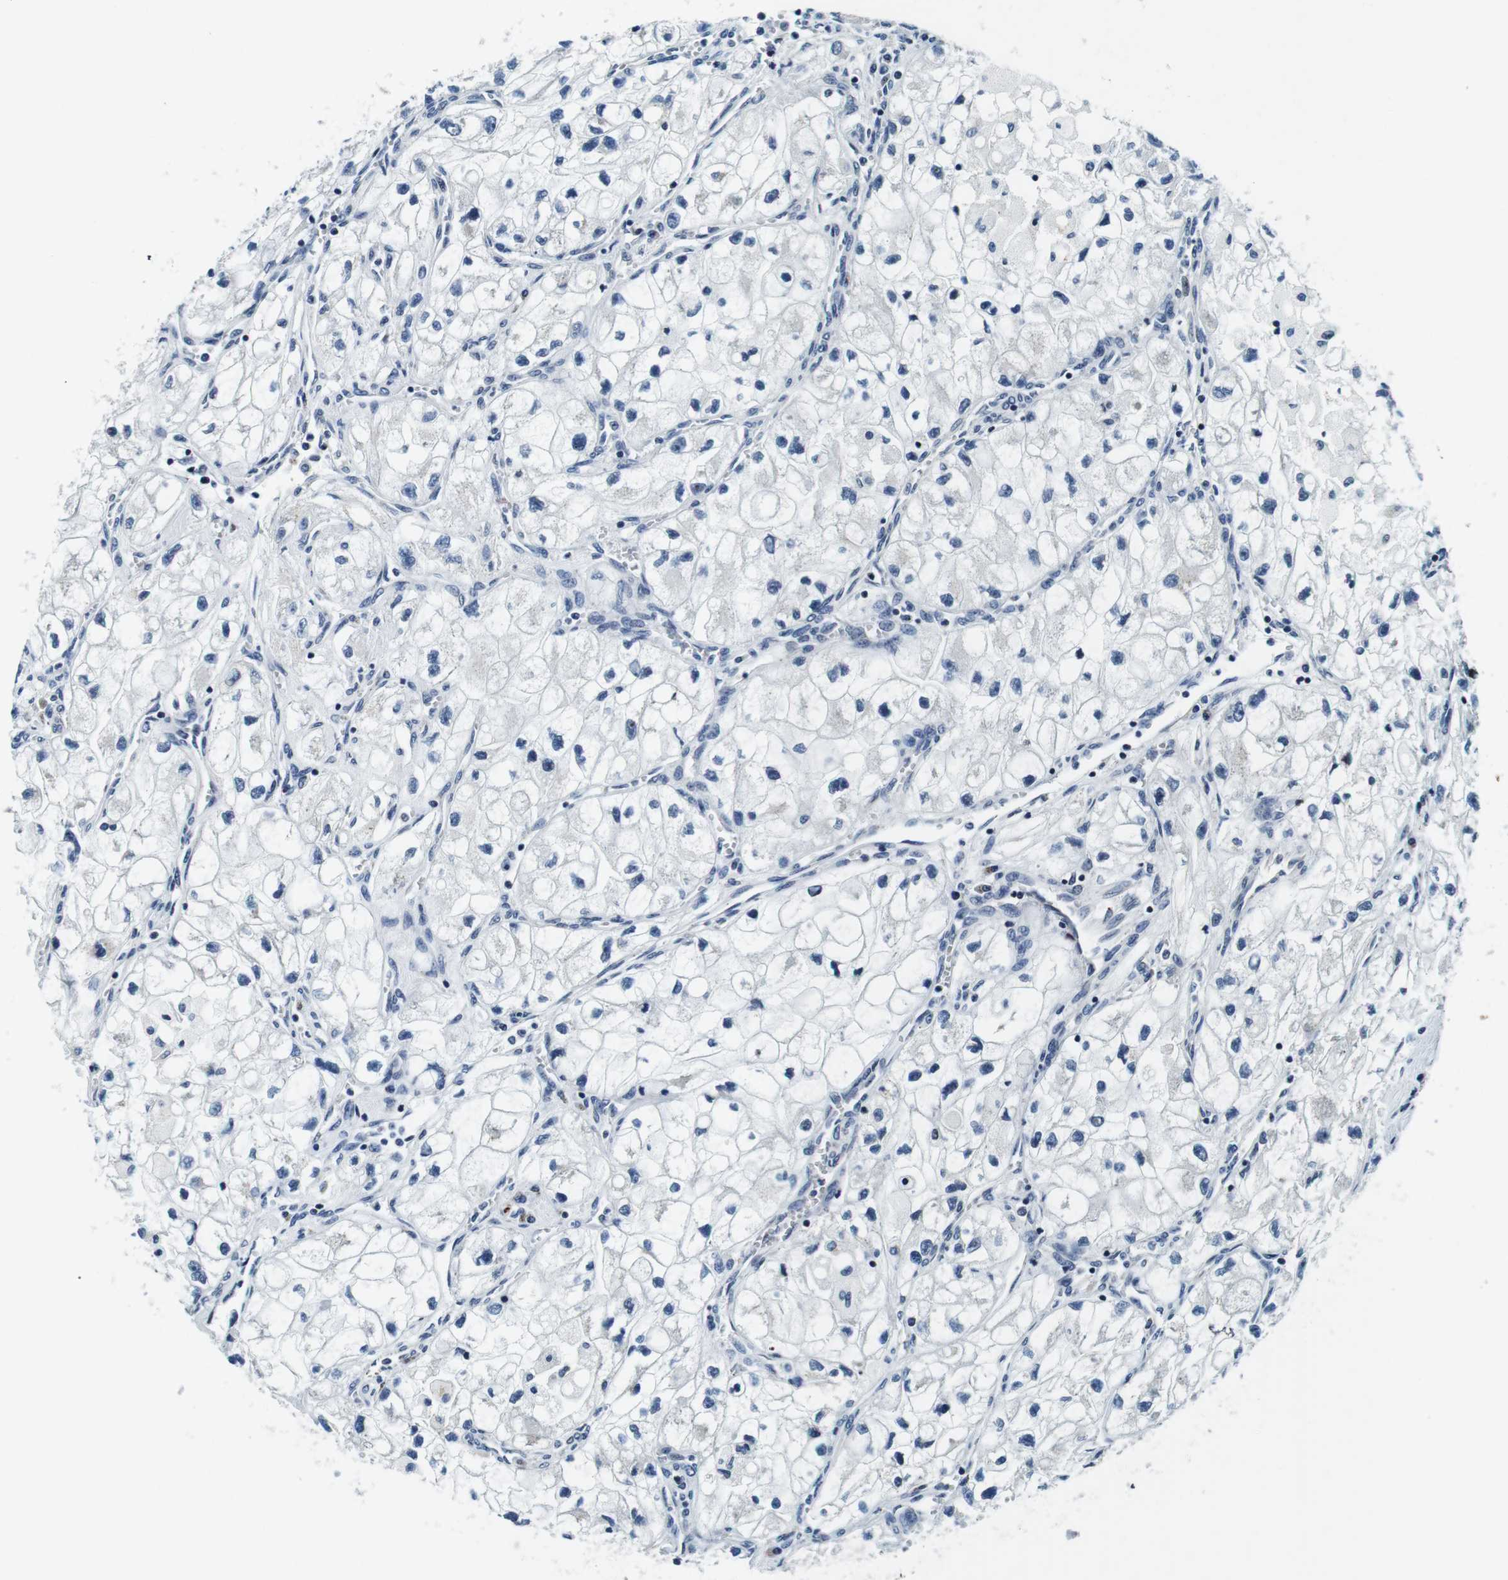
{"staining": {"intensity": "negative", "quantity": "none", "location": "none"}, "tissue": "renal cancer", "cell_type": "Tumor cells", "image_type": "cancer", "snomed": [{"axis": "morphology", "description": "Adenocarcinoma, NOS"}, {"axis": "topography", "description": "Kidney"}], "caption": "DAB (3,3'-diaminobenzidine) immunohistochemical staining of human adenocarcinoma (renal) shows no significant staining in tumor cells.", "gene": "FAR2", "patient": {"sex": "female", "age": 70}}